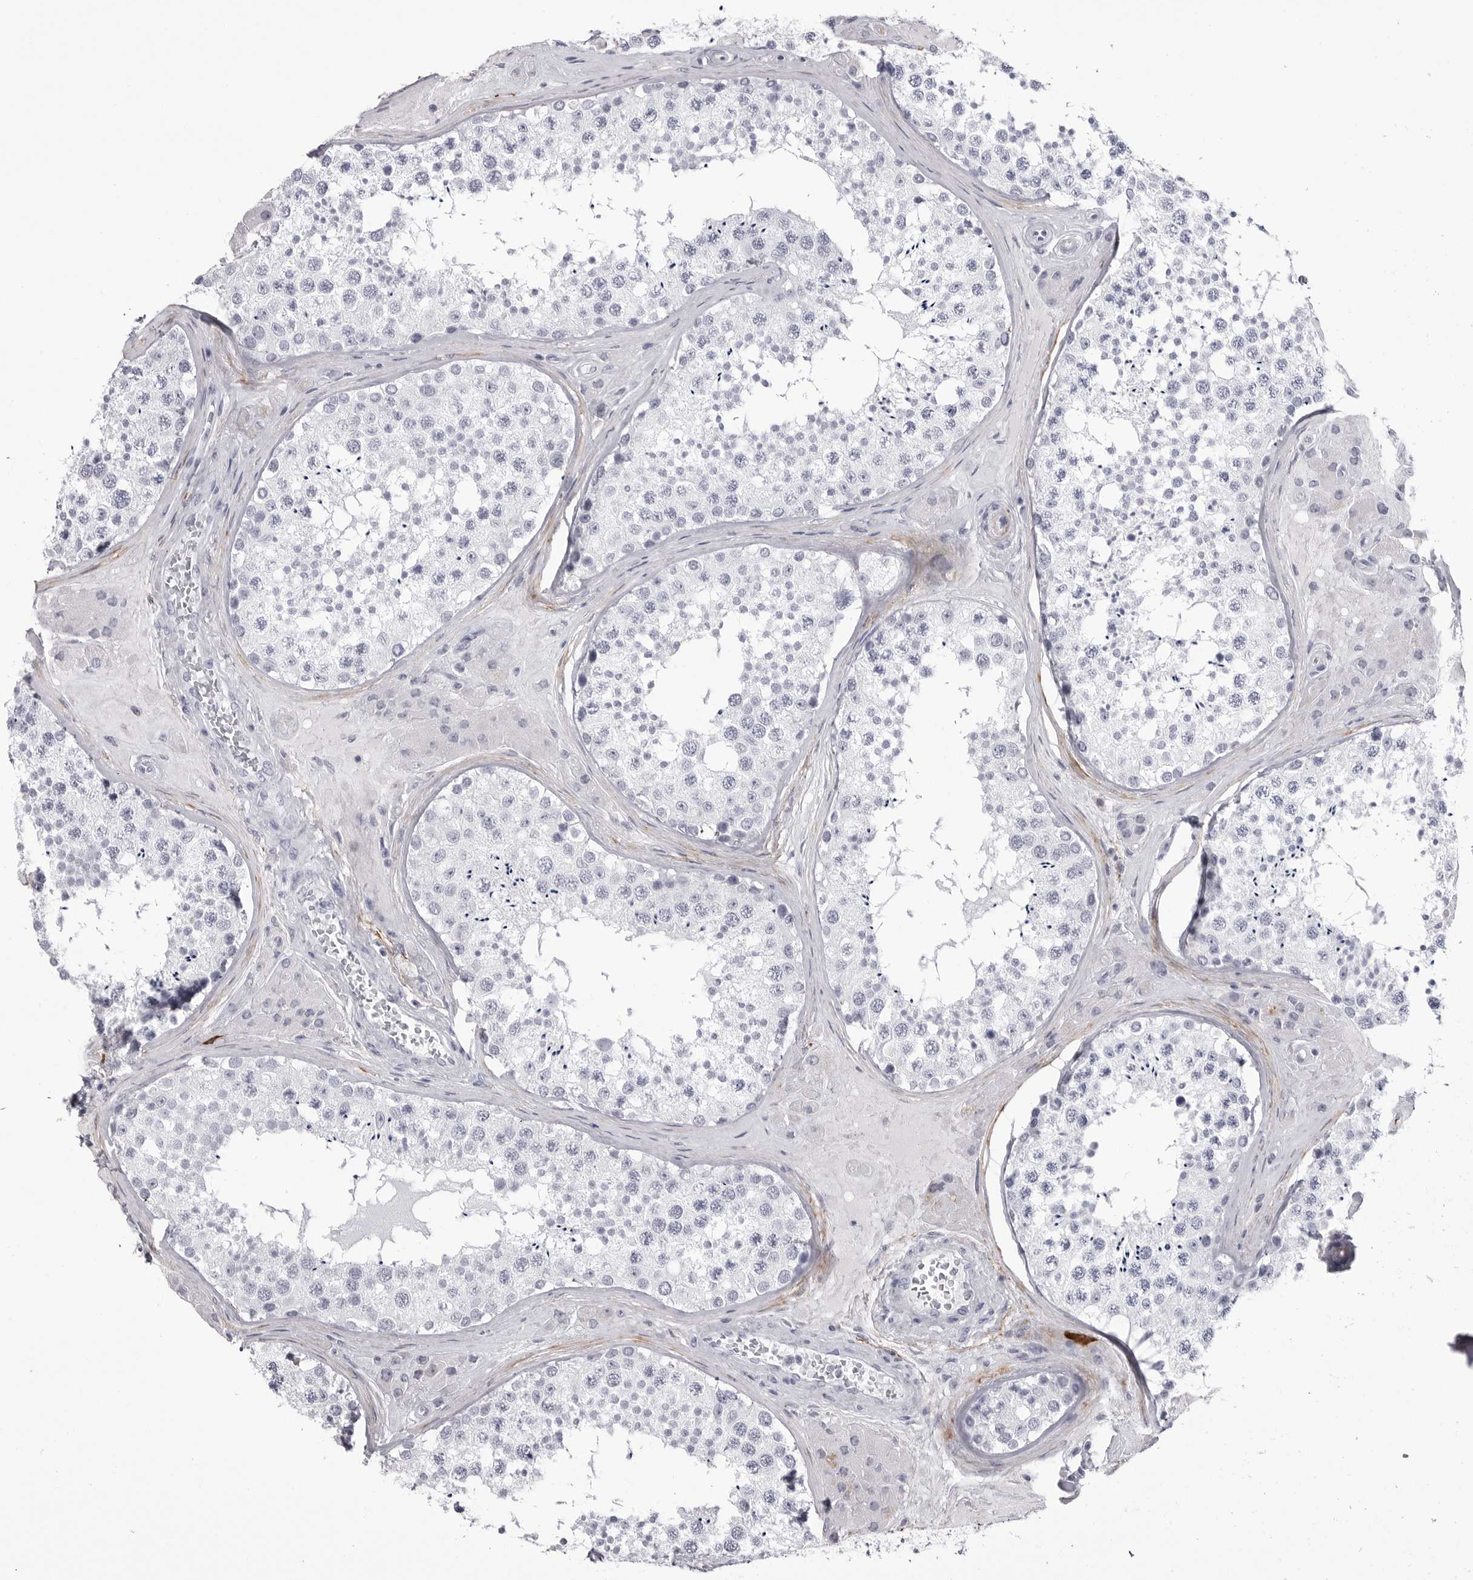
{"staining": {"intensity": "negative", "quantity": "none", "location": "none"}, "tissue": "testis", "cell_type": "Cells in seminiferous ducts", "image_type": "normal", "snomed": [{"axis": "morphology", "description": "Normal tissue, NOS"}, {"axis": "topography", "description": "Testis"}], "caption": "This is an immunohistochemistry (IHC) photomicrograph of normal testis. There is no positivity in cells in seminiferous ducts.", "gene": "COL26A1", "patient": {"sex": "male", "age": 46}}